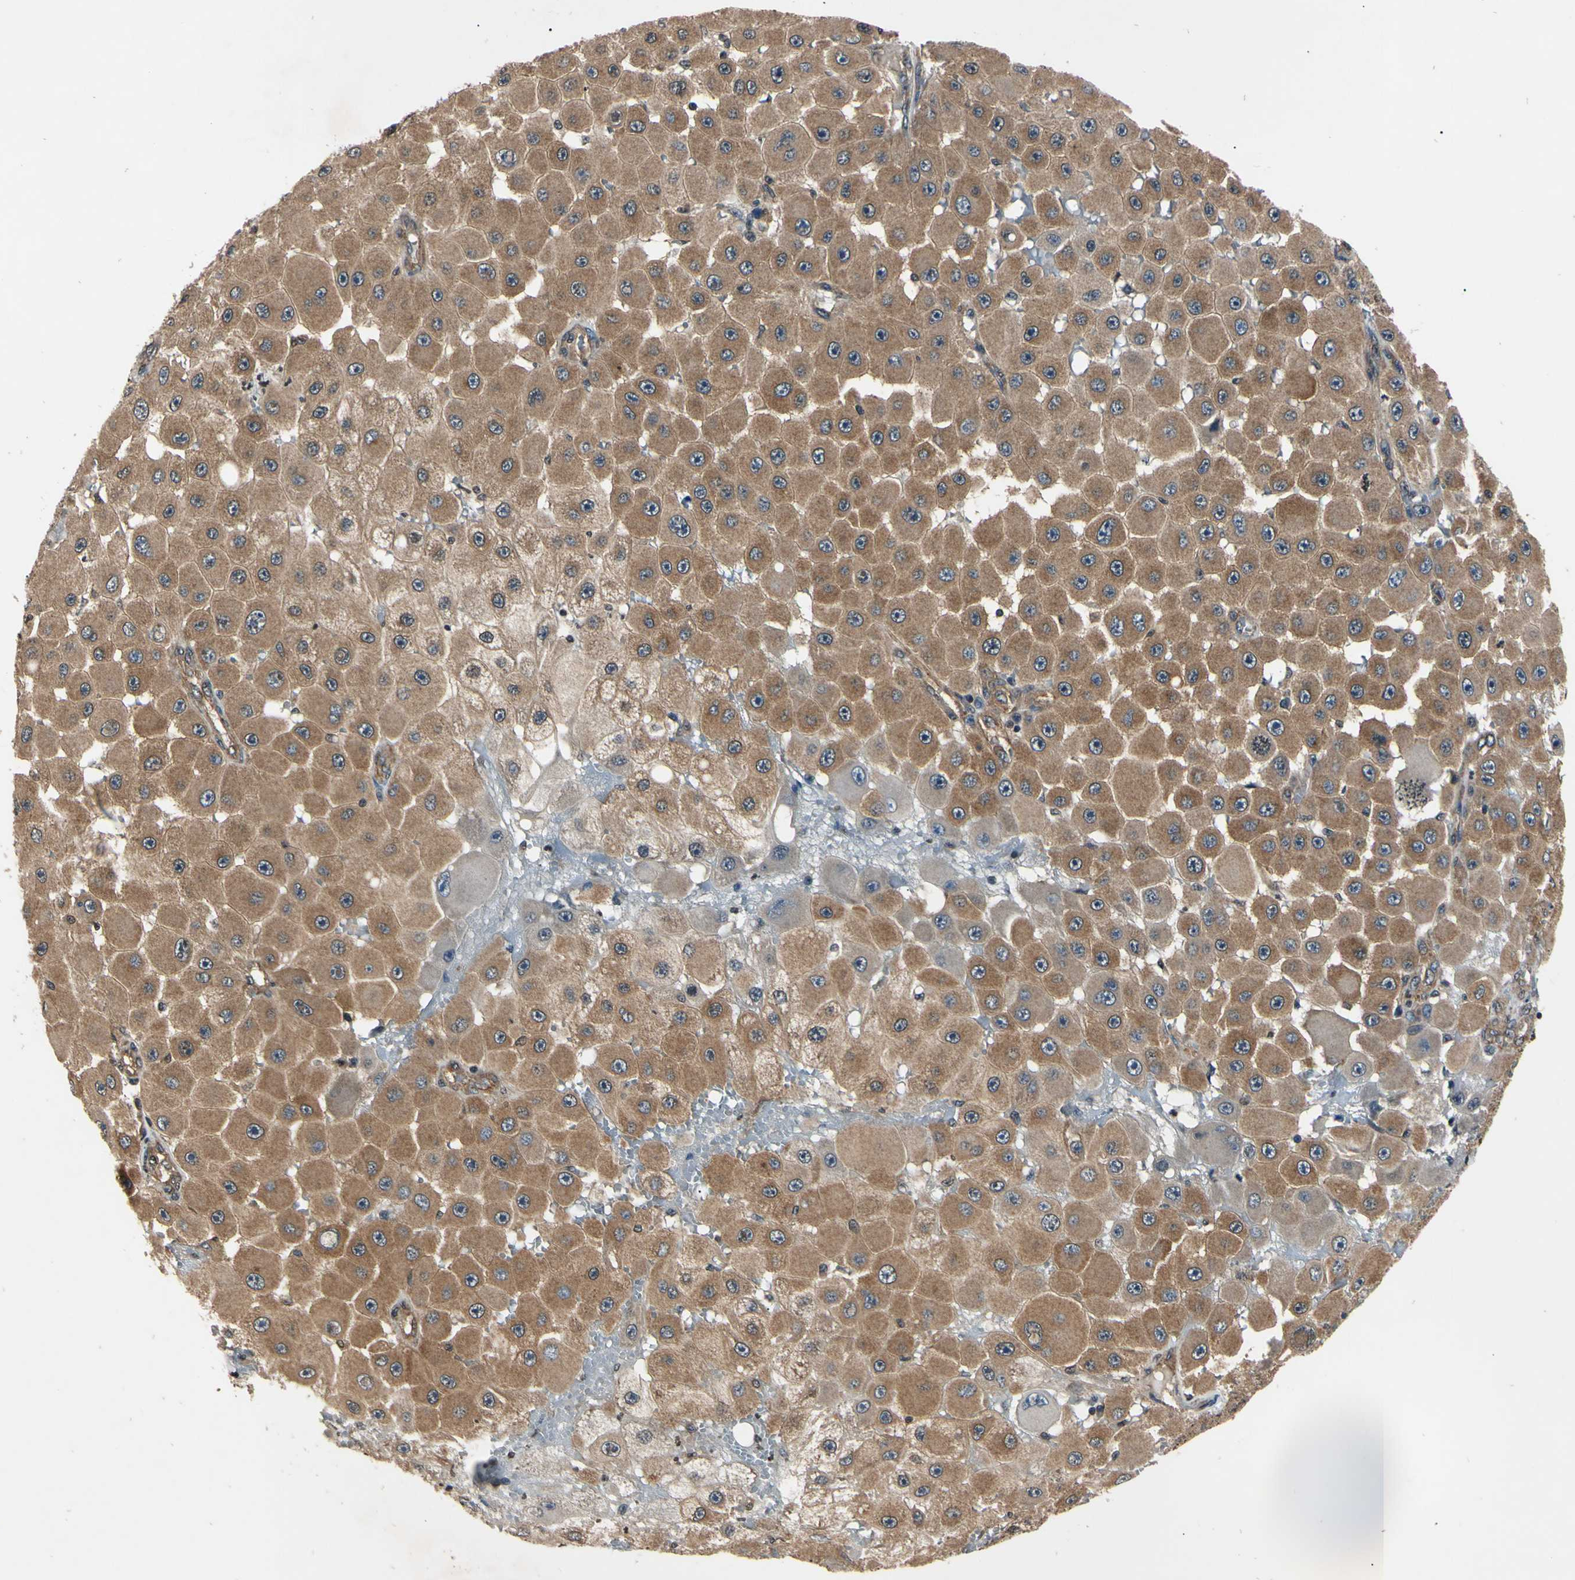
{"staining": {"intensity": "moderate", "quantity": ">75%", "location": "cytoplasmic/membranous"}, "tissue": "melanoma", "cell_type": "Tumor cells", "image_type": "cancer", "snomed": [{"axis": "morphology", "description": "Malignant melanoma, NOS"}, {"axis": "topography", "description": "Skin"}], "caption": "Moderate cytoplasmic/membranous protein positivity is appreciated in approximately >75% of tumor cells in malignant melanoma.", "gene": "EPN1", "patient": {"sex": "female", "age": 81}}